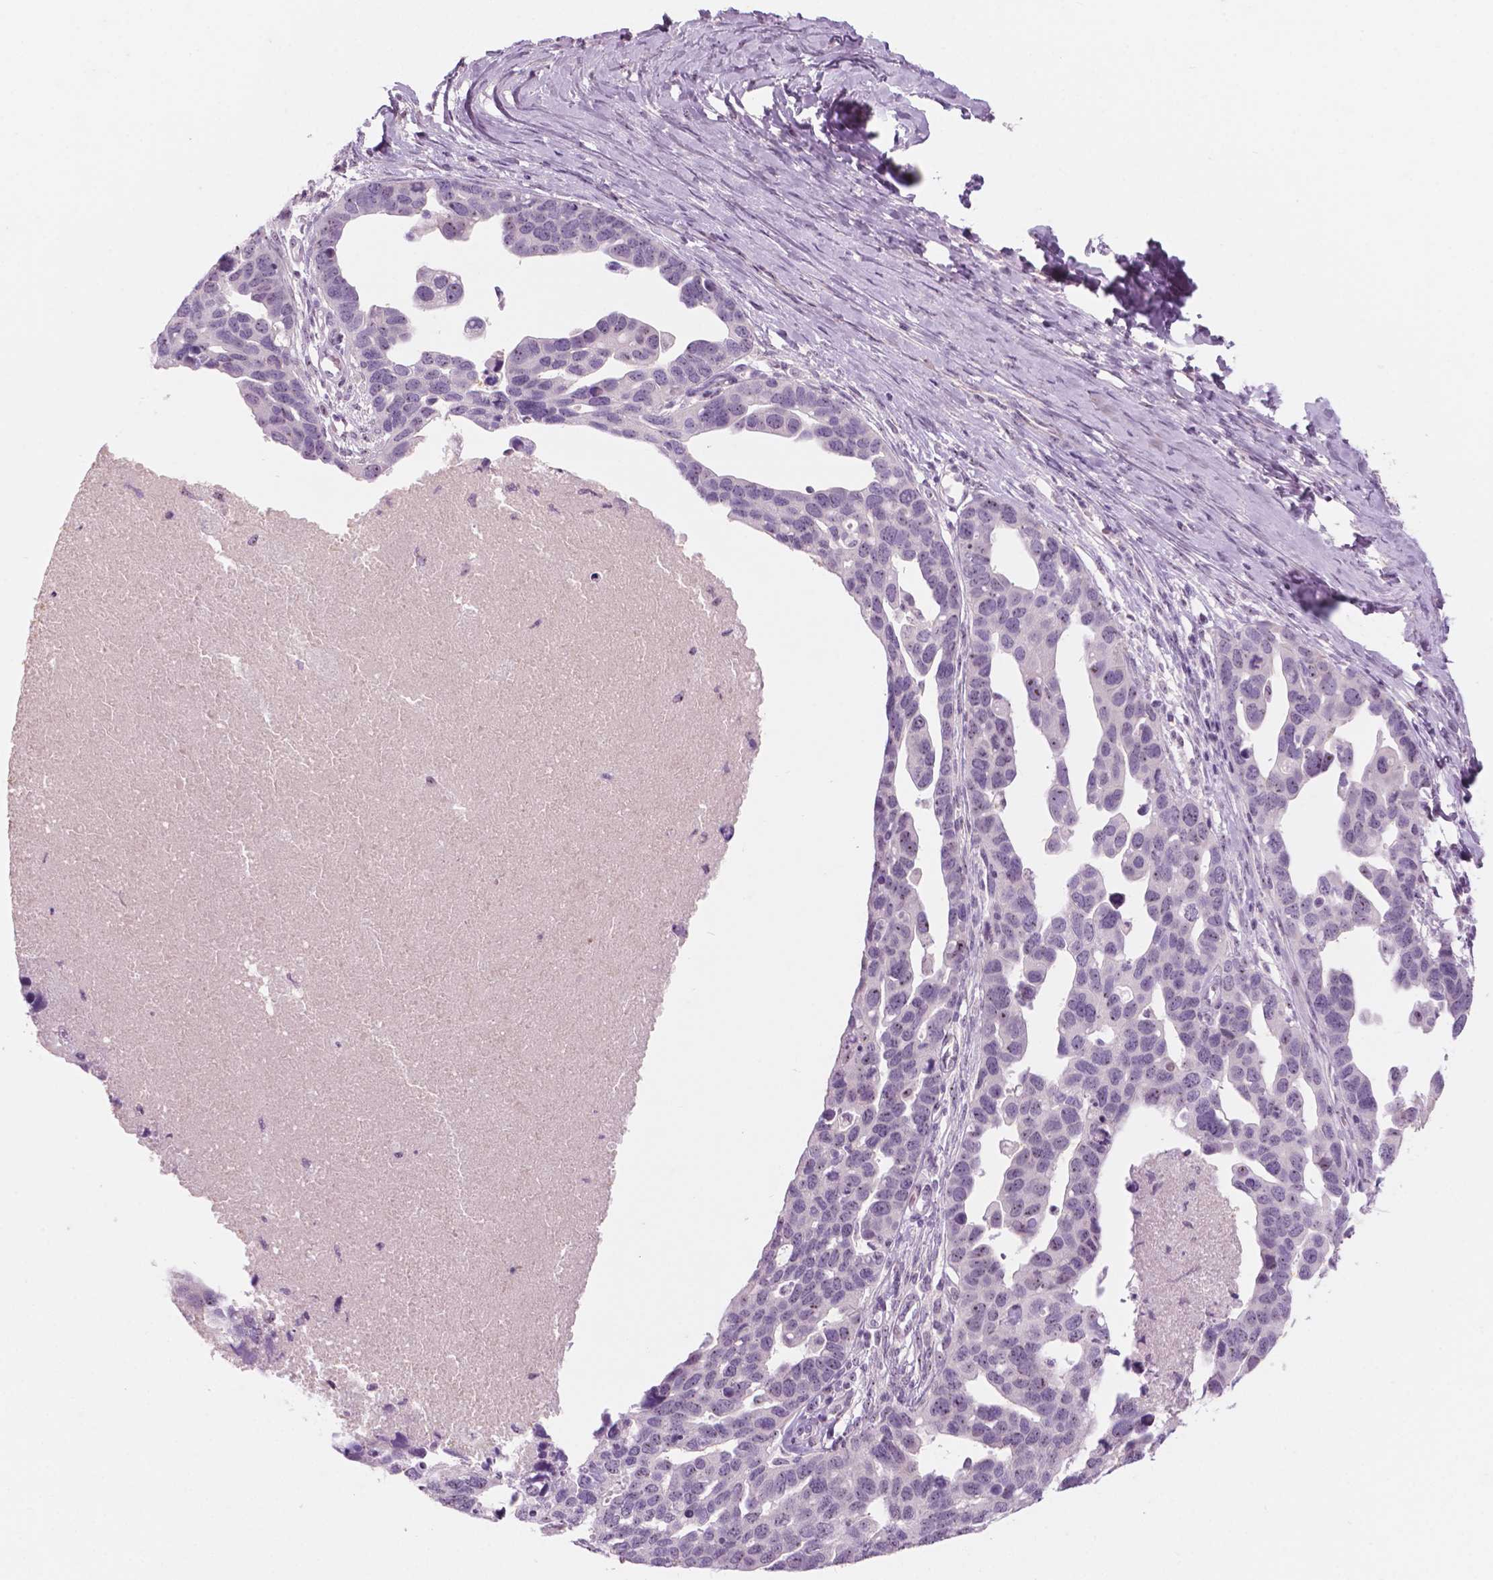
{"staining": {"intensity": "negative", "quantity": "none", "location": "none"}, "tissue": "ovarian cancer", "cell_type": "Tumor cells", "image_type": "cancer", "snomed": [{"axis": "morphology", "description": "Cystadenocarcinoma, serous, NOS"}, {"axis": "topography", "description": "Ovary"}], "caption": "Immunohistochemistry photomicrograph of neoplastic tissue: ovarian serous cystadenocarcinoma stained with DAB (3,3'-diaminobenzidine) reveals no significant protein staining in tumor cells.", "gene": "ZNF853", "patient": {"sex": "female", "age": 54}}